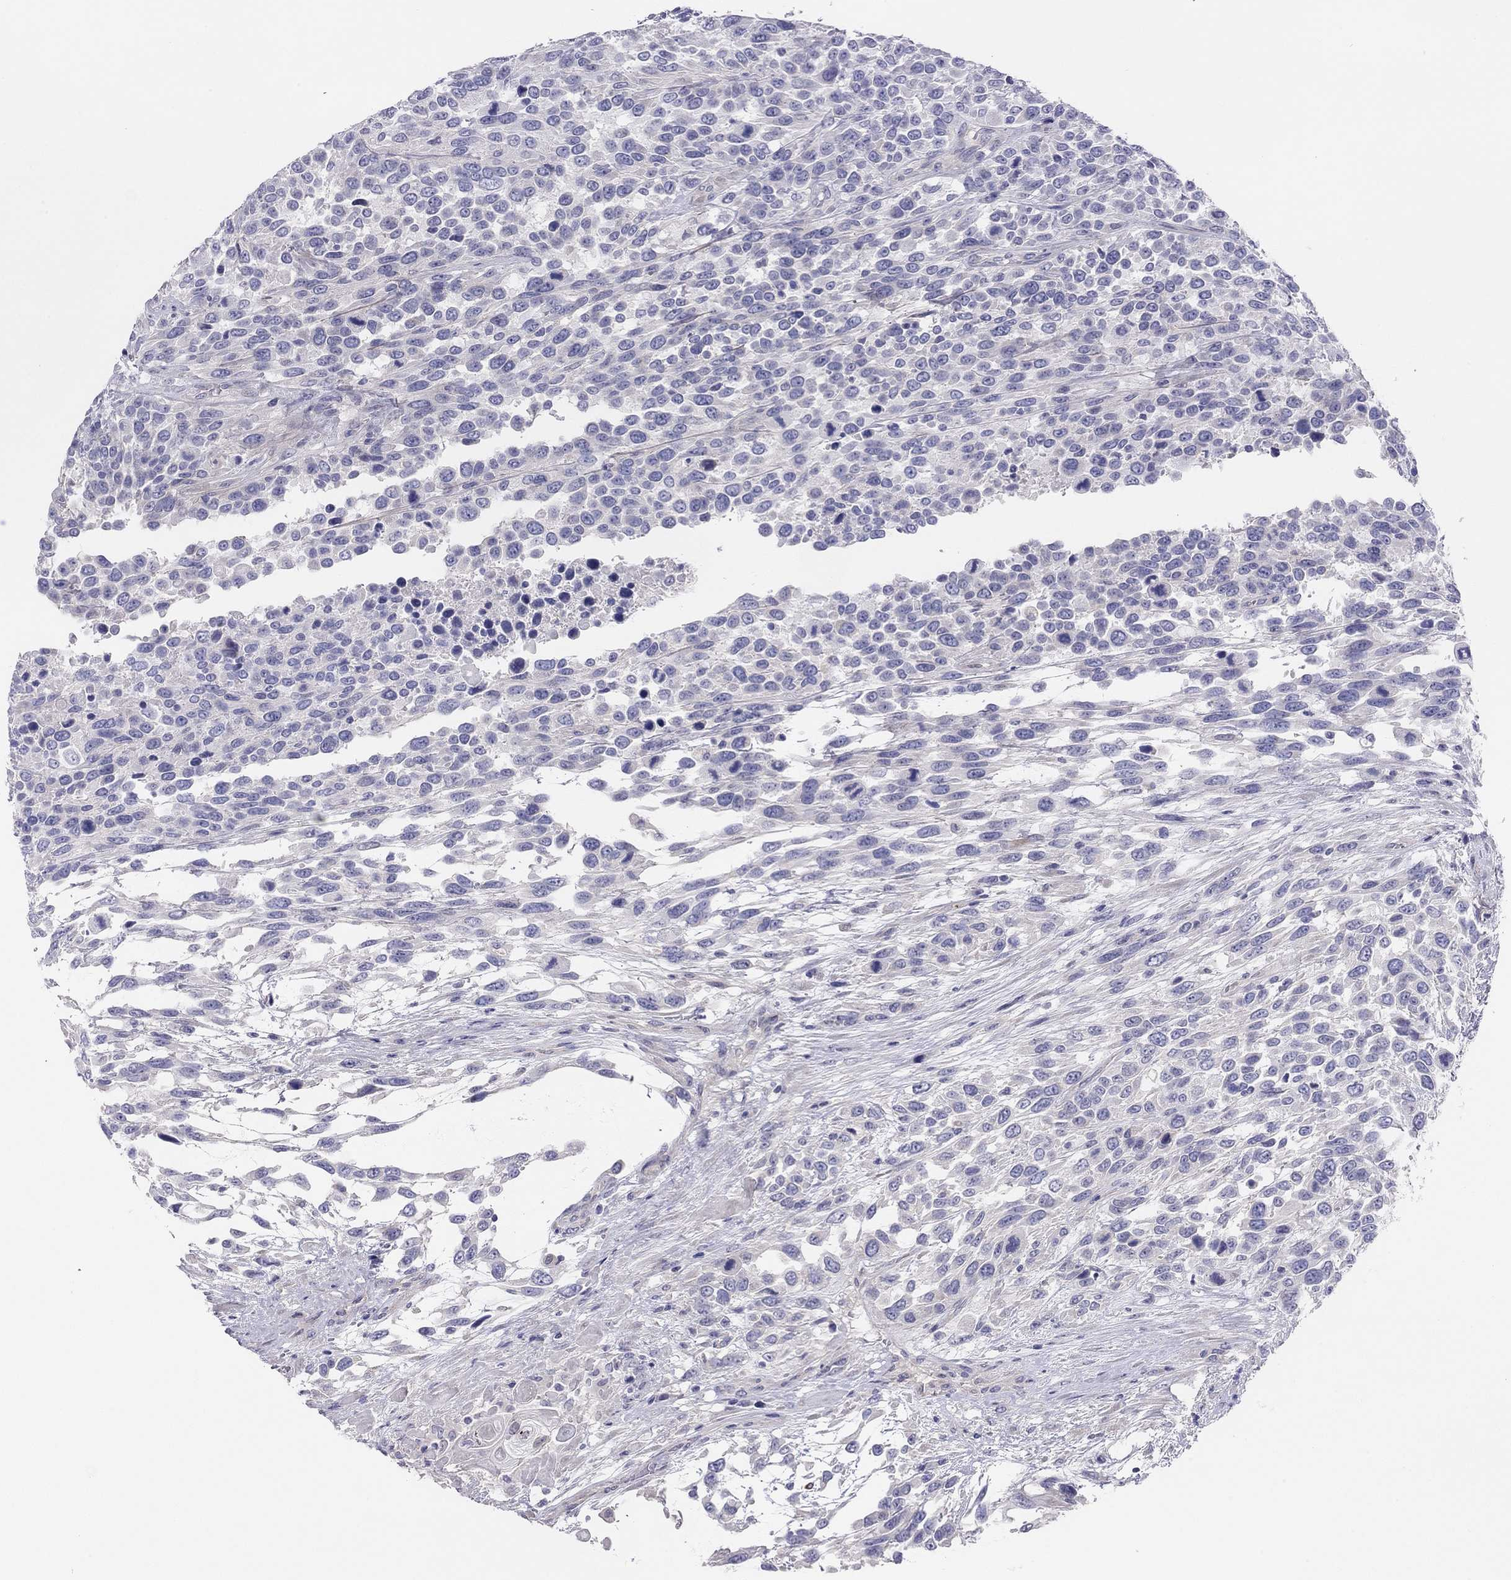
{"staining": {"intensity": "negative", "quantity": "none", "location": "none"}, "tissue": "urothelial cancer", "cell_type": "Tumor cells", "image_type": "cancer", "snomed": [{"axis": "morphology", "description": "Urothelial carcinoma, High grade"}, {"axis": "topography", "description": "Urinary bladder"}], "caption": "There is no significant staining in tumor cells of high-grade urothelial carcinoma.", "gene": "MGAT4C", "patient": {"sex": "female", "age": 70}}